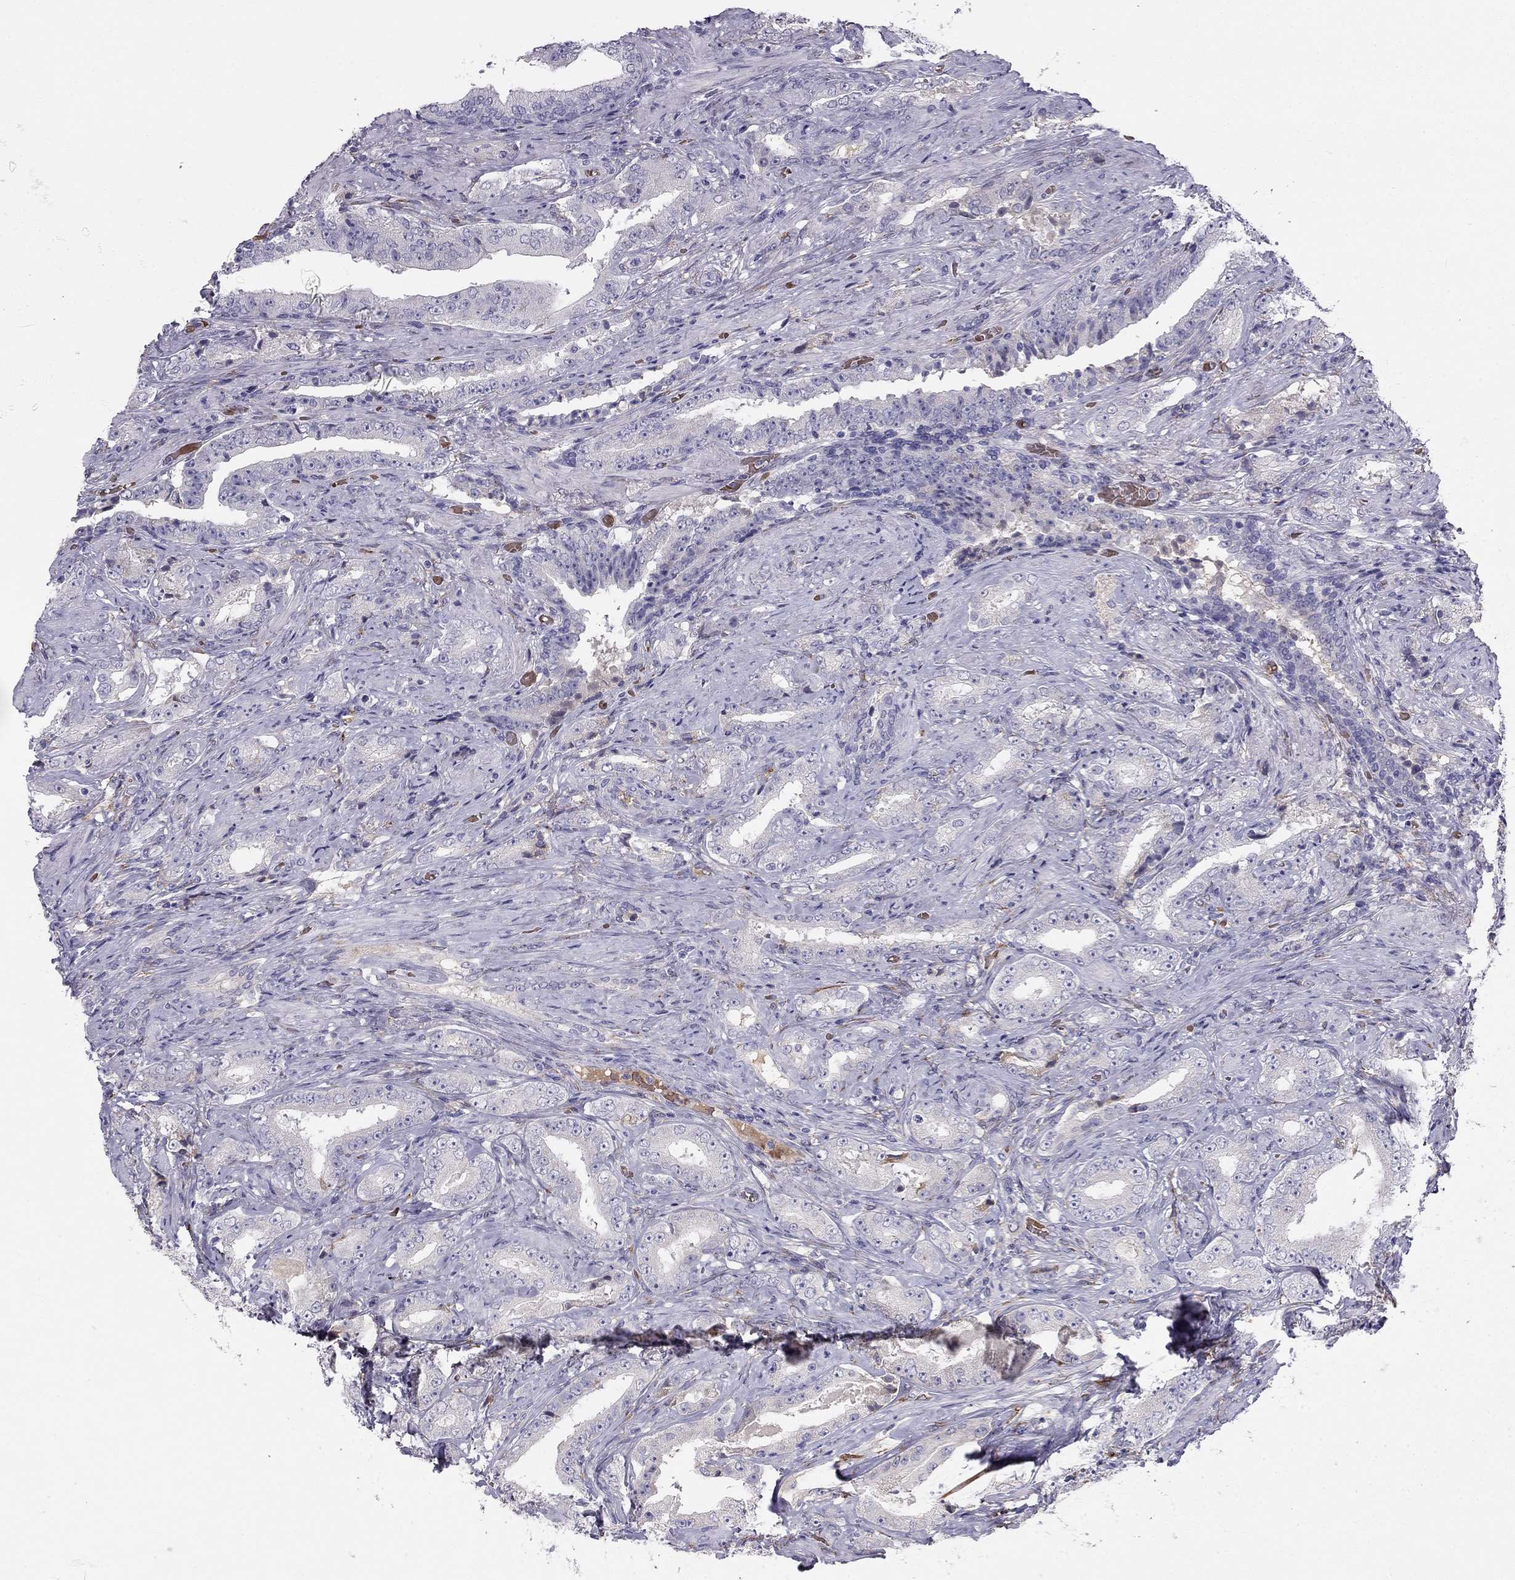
{"staining": {"intensity": "negative", "quantity": "none", "location": "none"}, "tissue": "prostate cancer", "cell_type": "Tumor cells", "image_type": "cancer", "snomed": [{"axis": "morphology", "description": "Adenocarcinoma, Low grade"}, {"axis": "topography", "description": "Prostate and seminal vesicle, NOS"}], "caption": "This is a histopathology image of immunohistochemistry staining of low-grade adenocarcinoma (prostate), which shows no staining in tumor cells.", "gene": "RHD", "patient": {"sex": "male", "age": 61}}